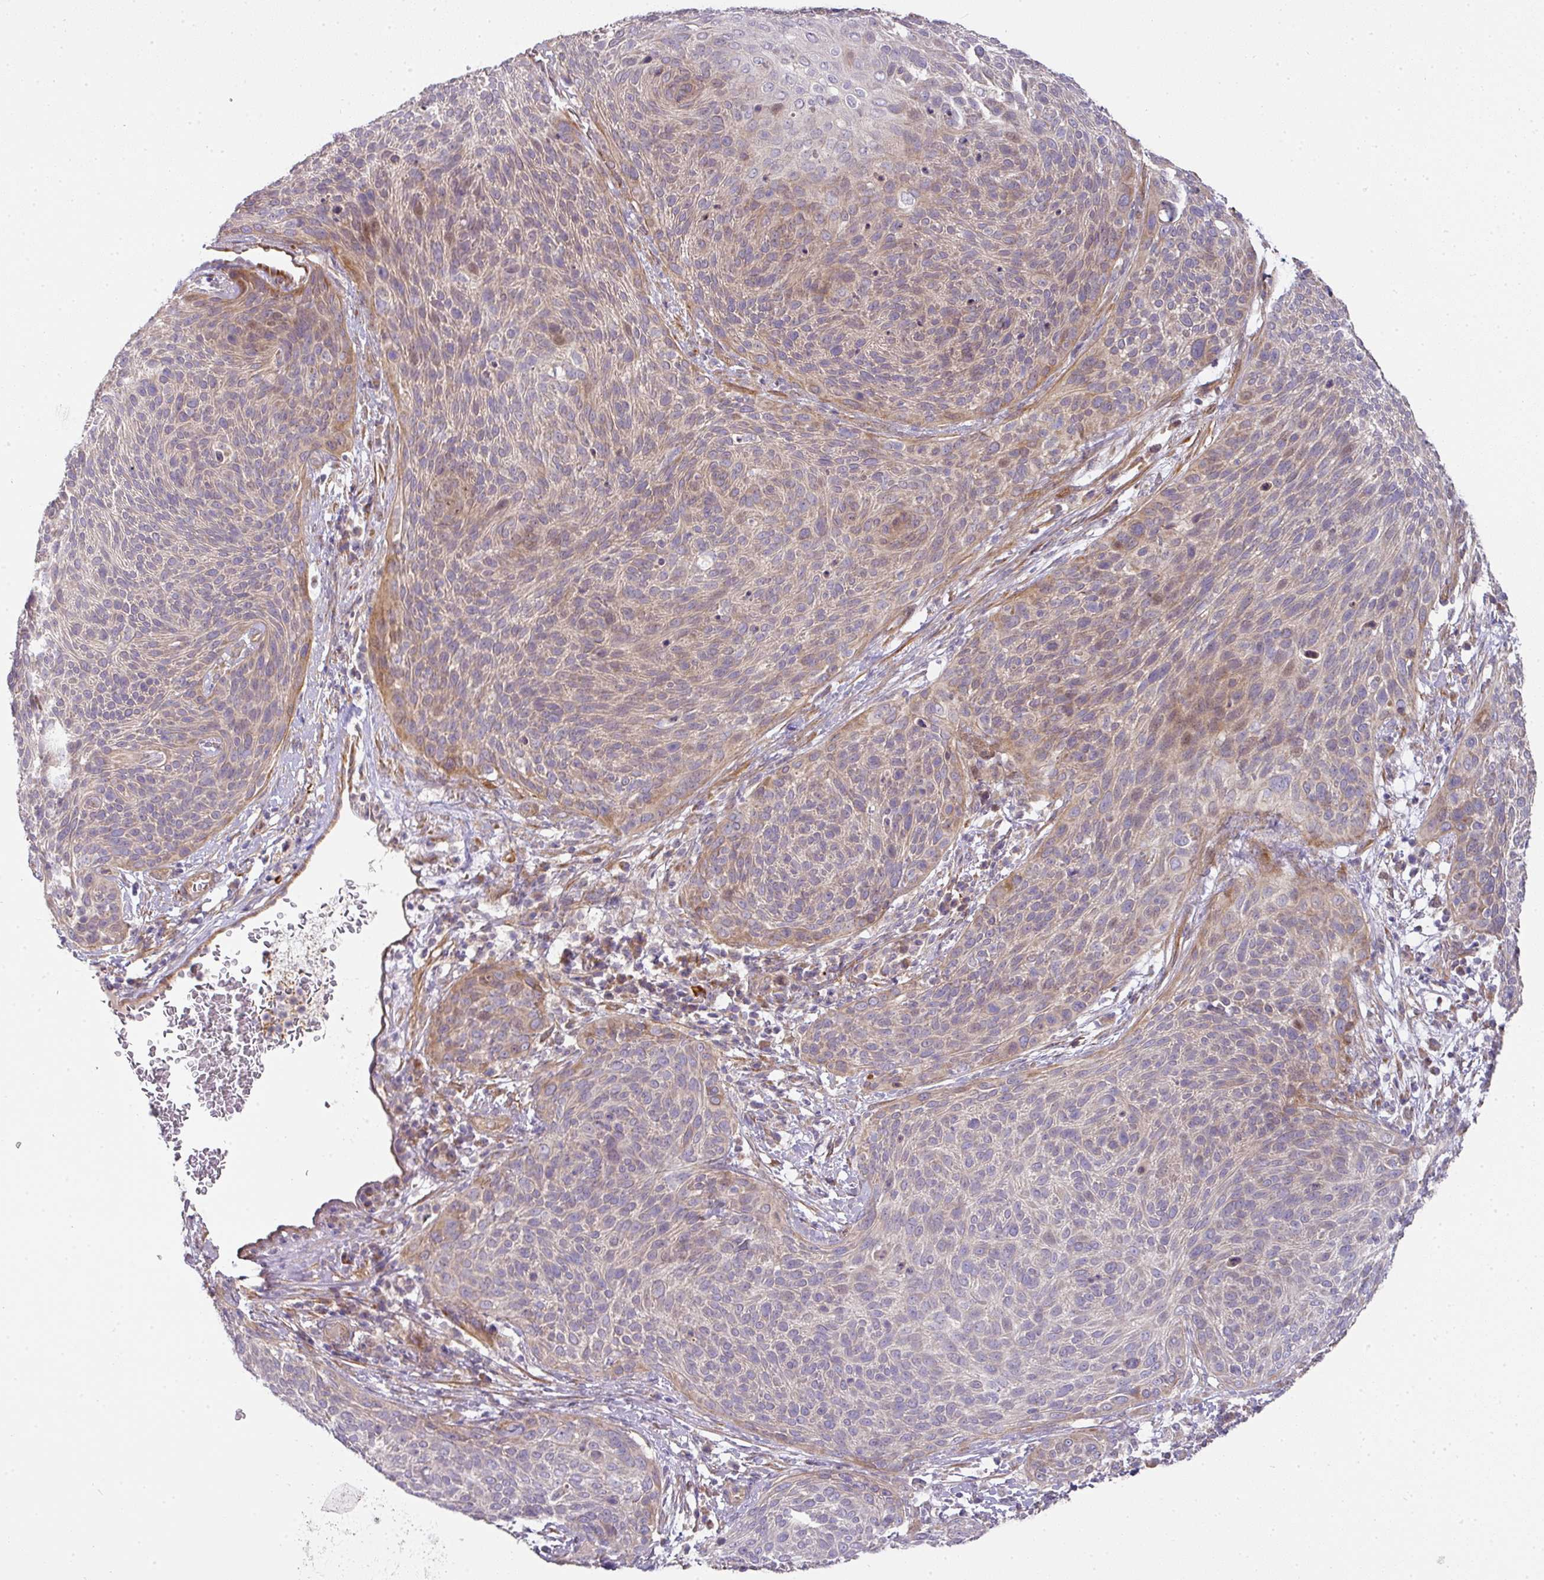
{"staining": {"intensity": "weak", "quantity": "25%-75%", "location": "cytoplasmic/membranous"}, "tissue": "cervical cancer", "cell_type": "Tumor cells", "image_type": "cancer", "snomed": [{"axis": "morphology", "description": "Squamous cell carcinoma, NOS"}, {"axis": "topography", "description": "Cervix"}], "caption": "Protein staining shows weak cytoplasmic/membranous expression in approximately 25%-75% of tumor cells in cervical squamous cell carcinoma.", "gene": "STK35", "patient": {"sex": "female", "age": 31}}